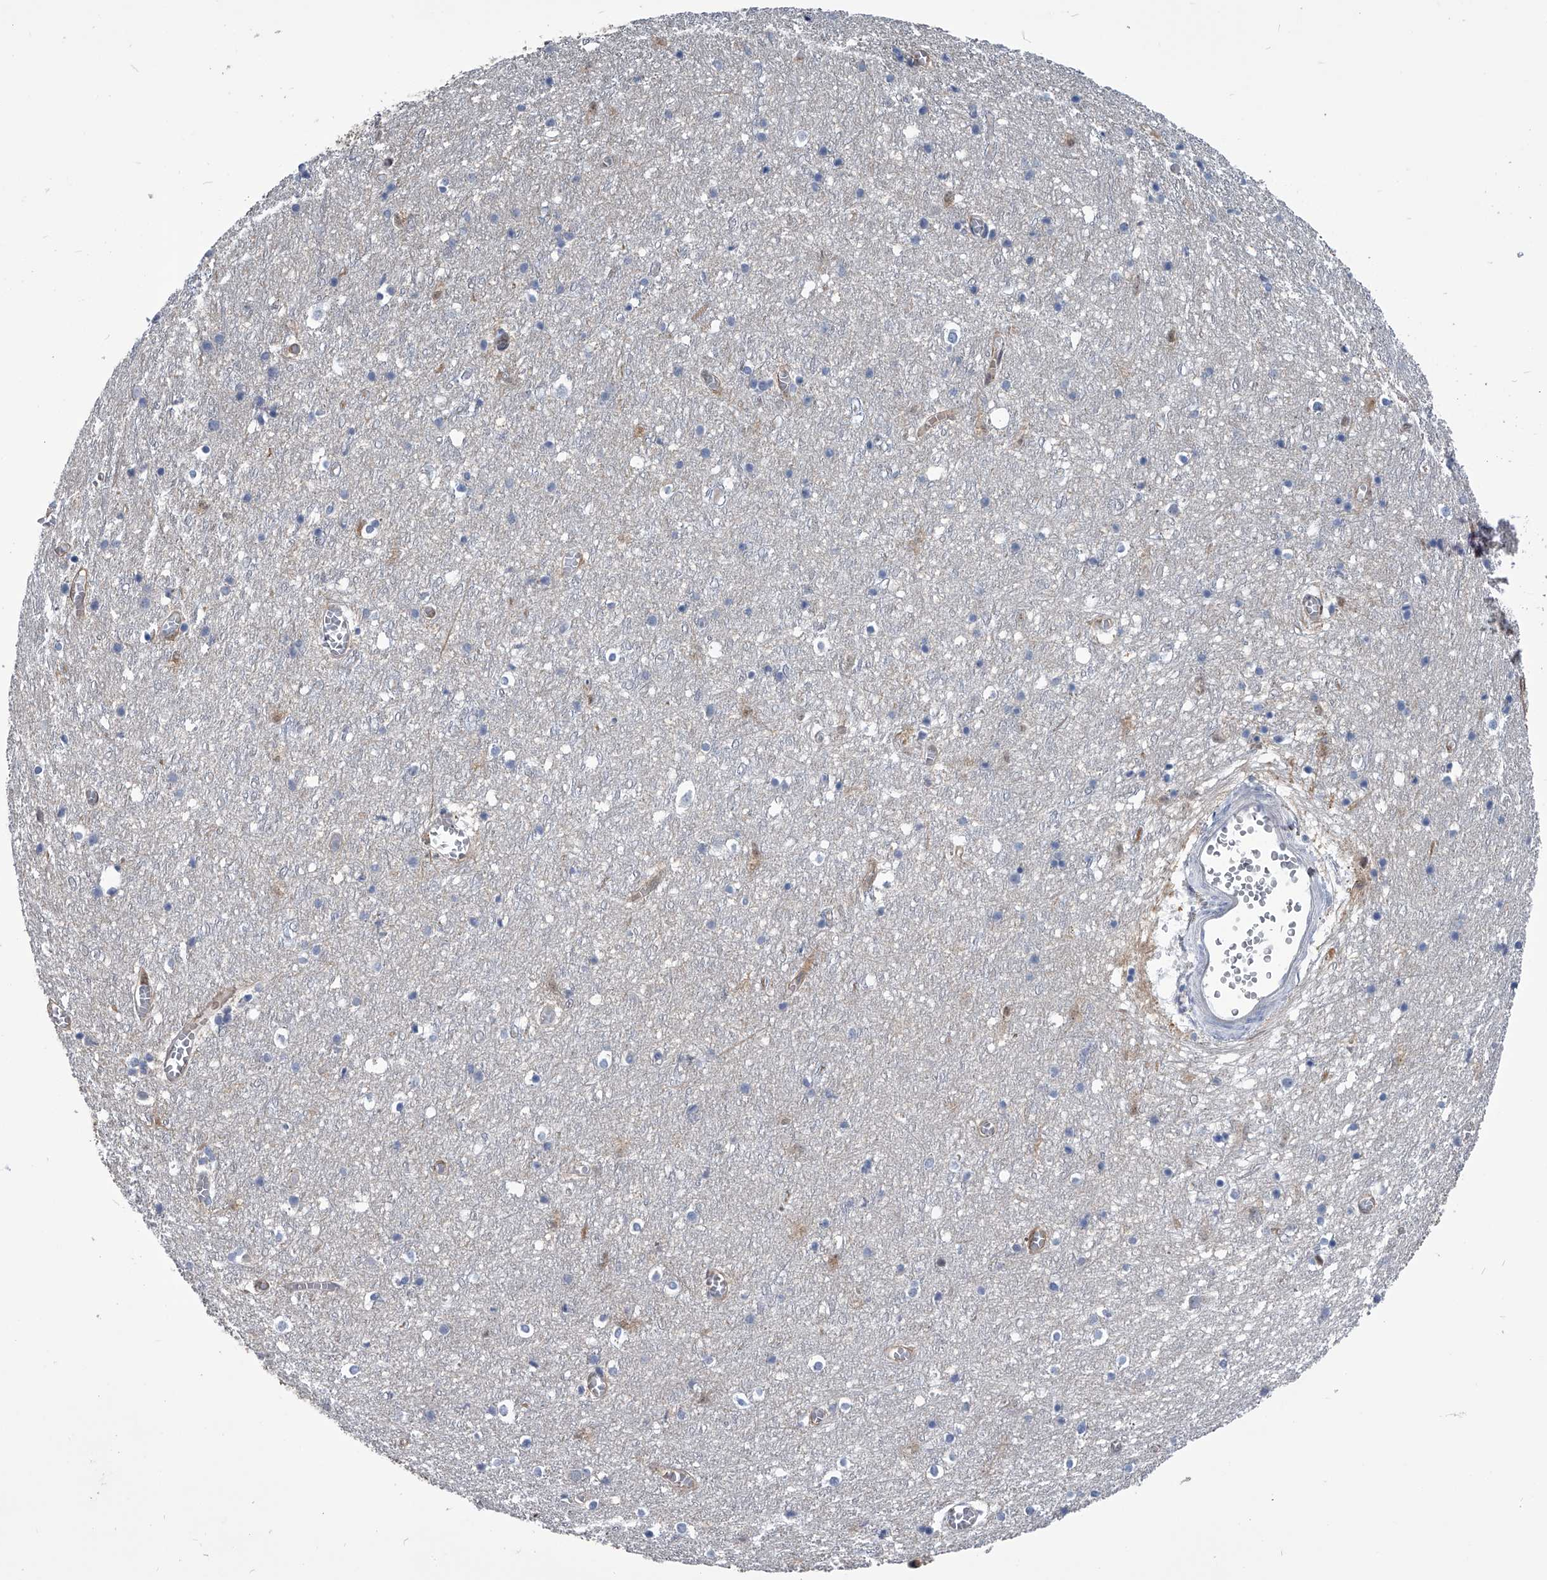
{"staining": {"intensity": "moderate", "quantity": ">75%", "location": "cytoplasmic/membranous"}, "tissue": "cerebral cortex", "cell_type": "Endothelial cells", "image_type": "normal", "snomed": [{"axis": "morphology", "description": "Normal tissue, NOS"}, {"axis": "topography", "description": "Cerebral cortex"}], "caption": "Endothelial cells exhibit medium levels of moderate cytoplasmic/membranous expression in approximately >75% of cells in normal human cerebral cortex.", "gene": "PDXK", "patient": {"sex": "female", "age": 64}}